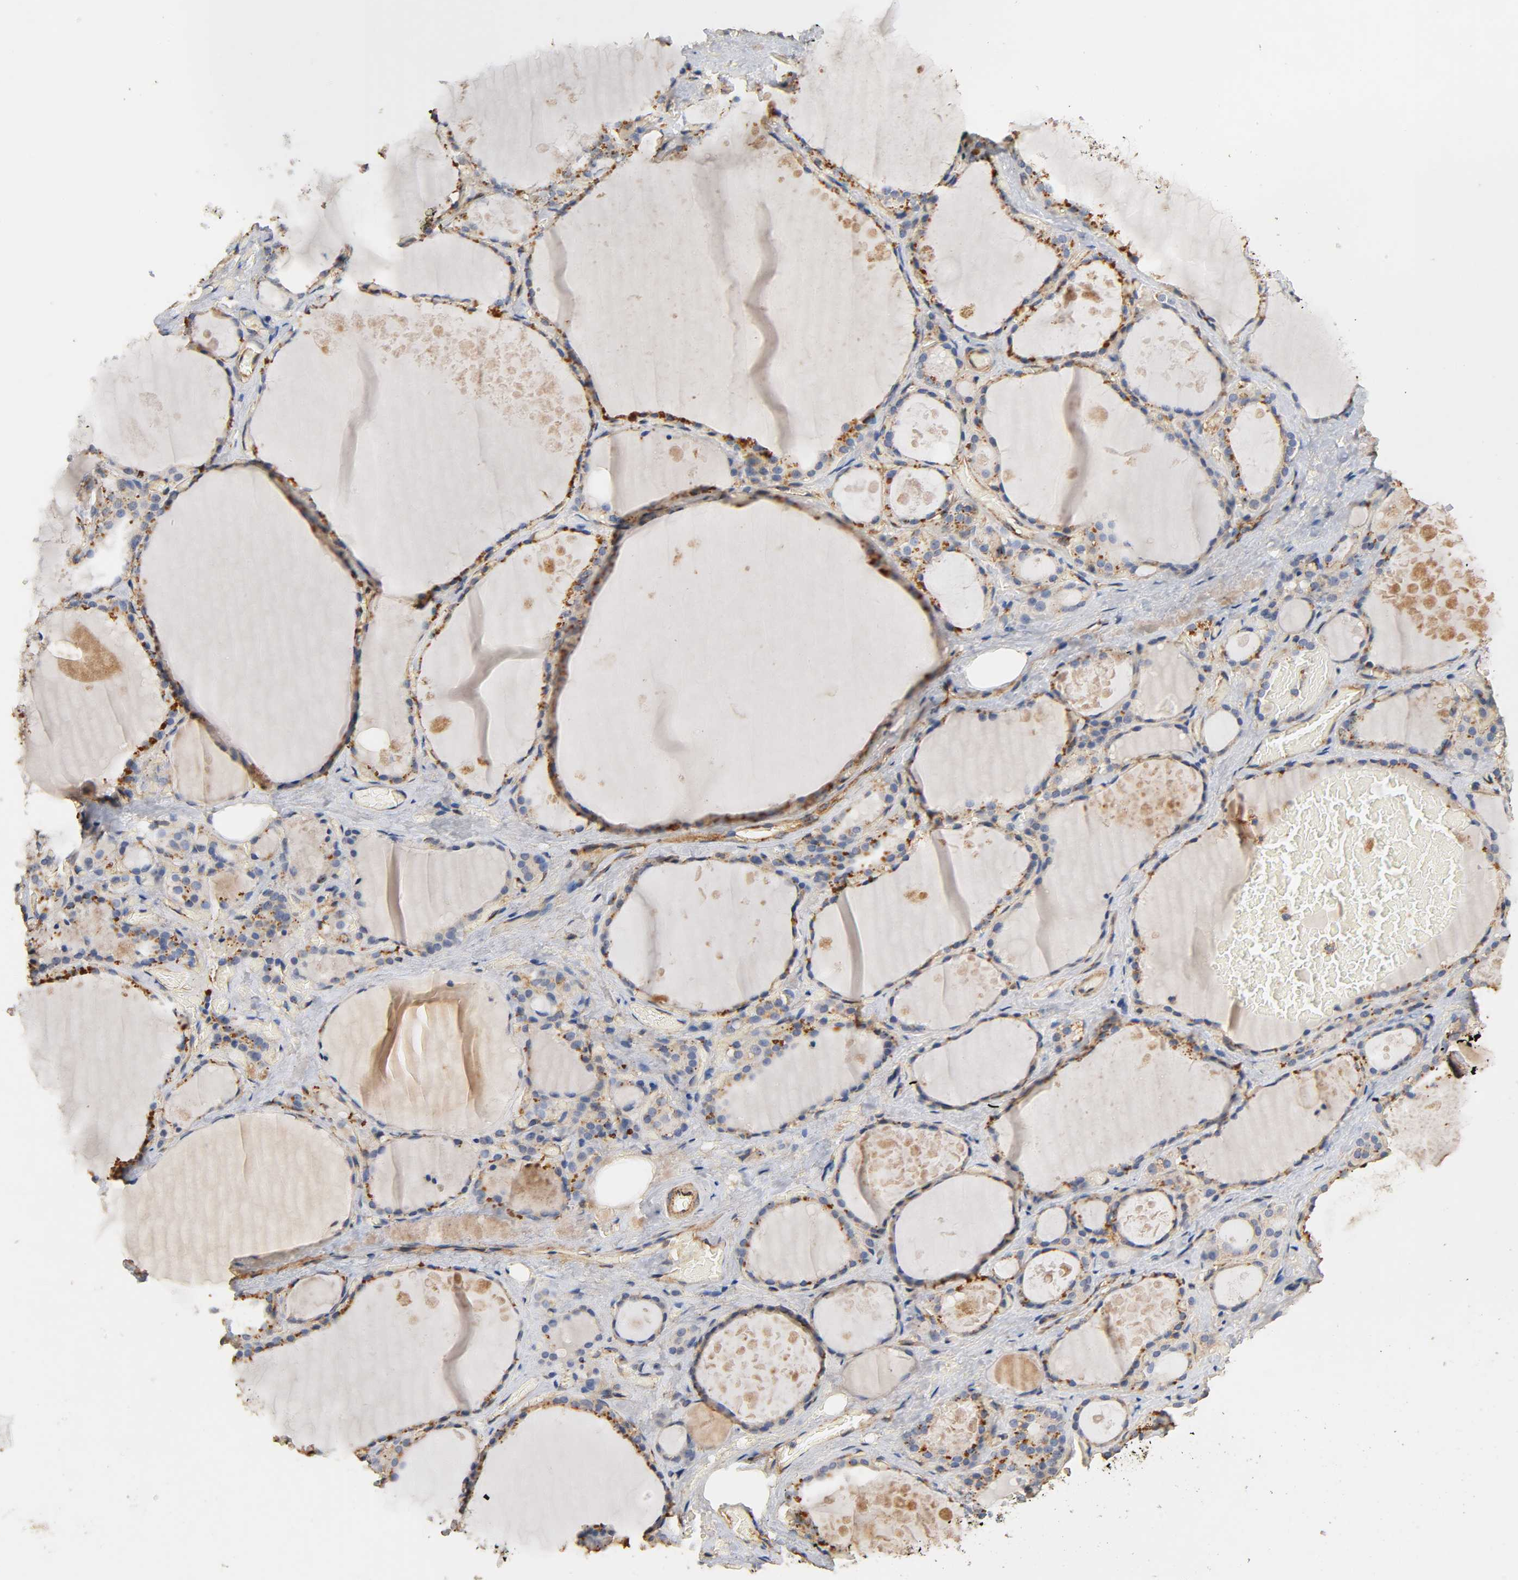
{"staining": {"intensity": "strong", "quantity": "25%-75%", "location": "cytoplasmic/membranous"}, "tissue": "thyroid gland", "cell_type": "Glandular cells", "image_type": "normal", "snomed": [{"axis": "morphology", "description": "Normal tissue, NOS"}, {"axis": "topography", "description": "Thyroid gland"}], "caption": "A high amount of strong cytoplasmic/membranous positivity is identified in about 25%-75% of glandular cells in benign thyroid gland.", "gene": "IFITM2", "patient": {"sex": "male", "age": 61}}